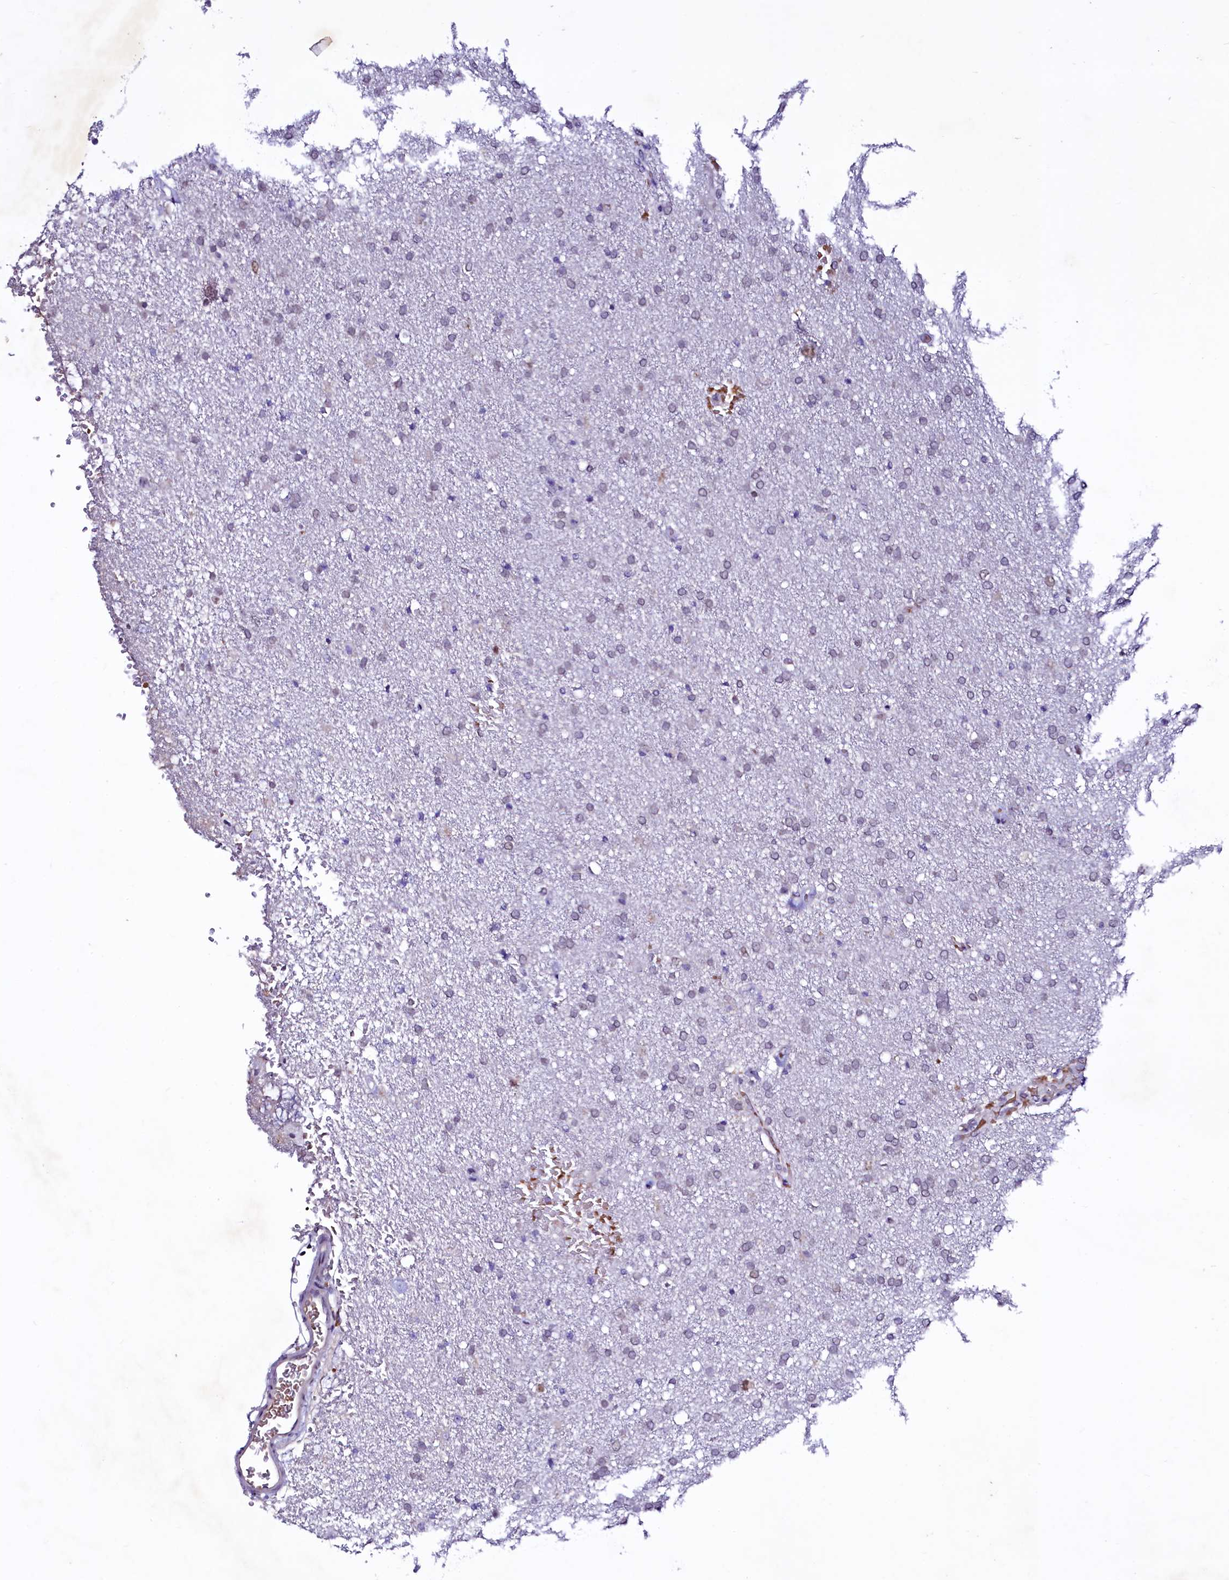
{"staining": {"intensity": "negative", "quantity": "none", "location": "none"}, "tissue": "glioma", "cell_type": "Tumor cells", "image_type": "cancer", "snomed": [{"axis": "morphology", "description": "Glioma, malignant, High grade"}, {"axis": "topography", "description": "Brain"}], "caption": "DAB immunohistochemical staining of human glioma exhibits no significant staining in tumor cells.", "gene": "LEUTX", "patient": {"sex": "male", "age": 72}}